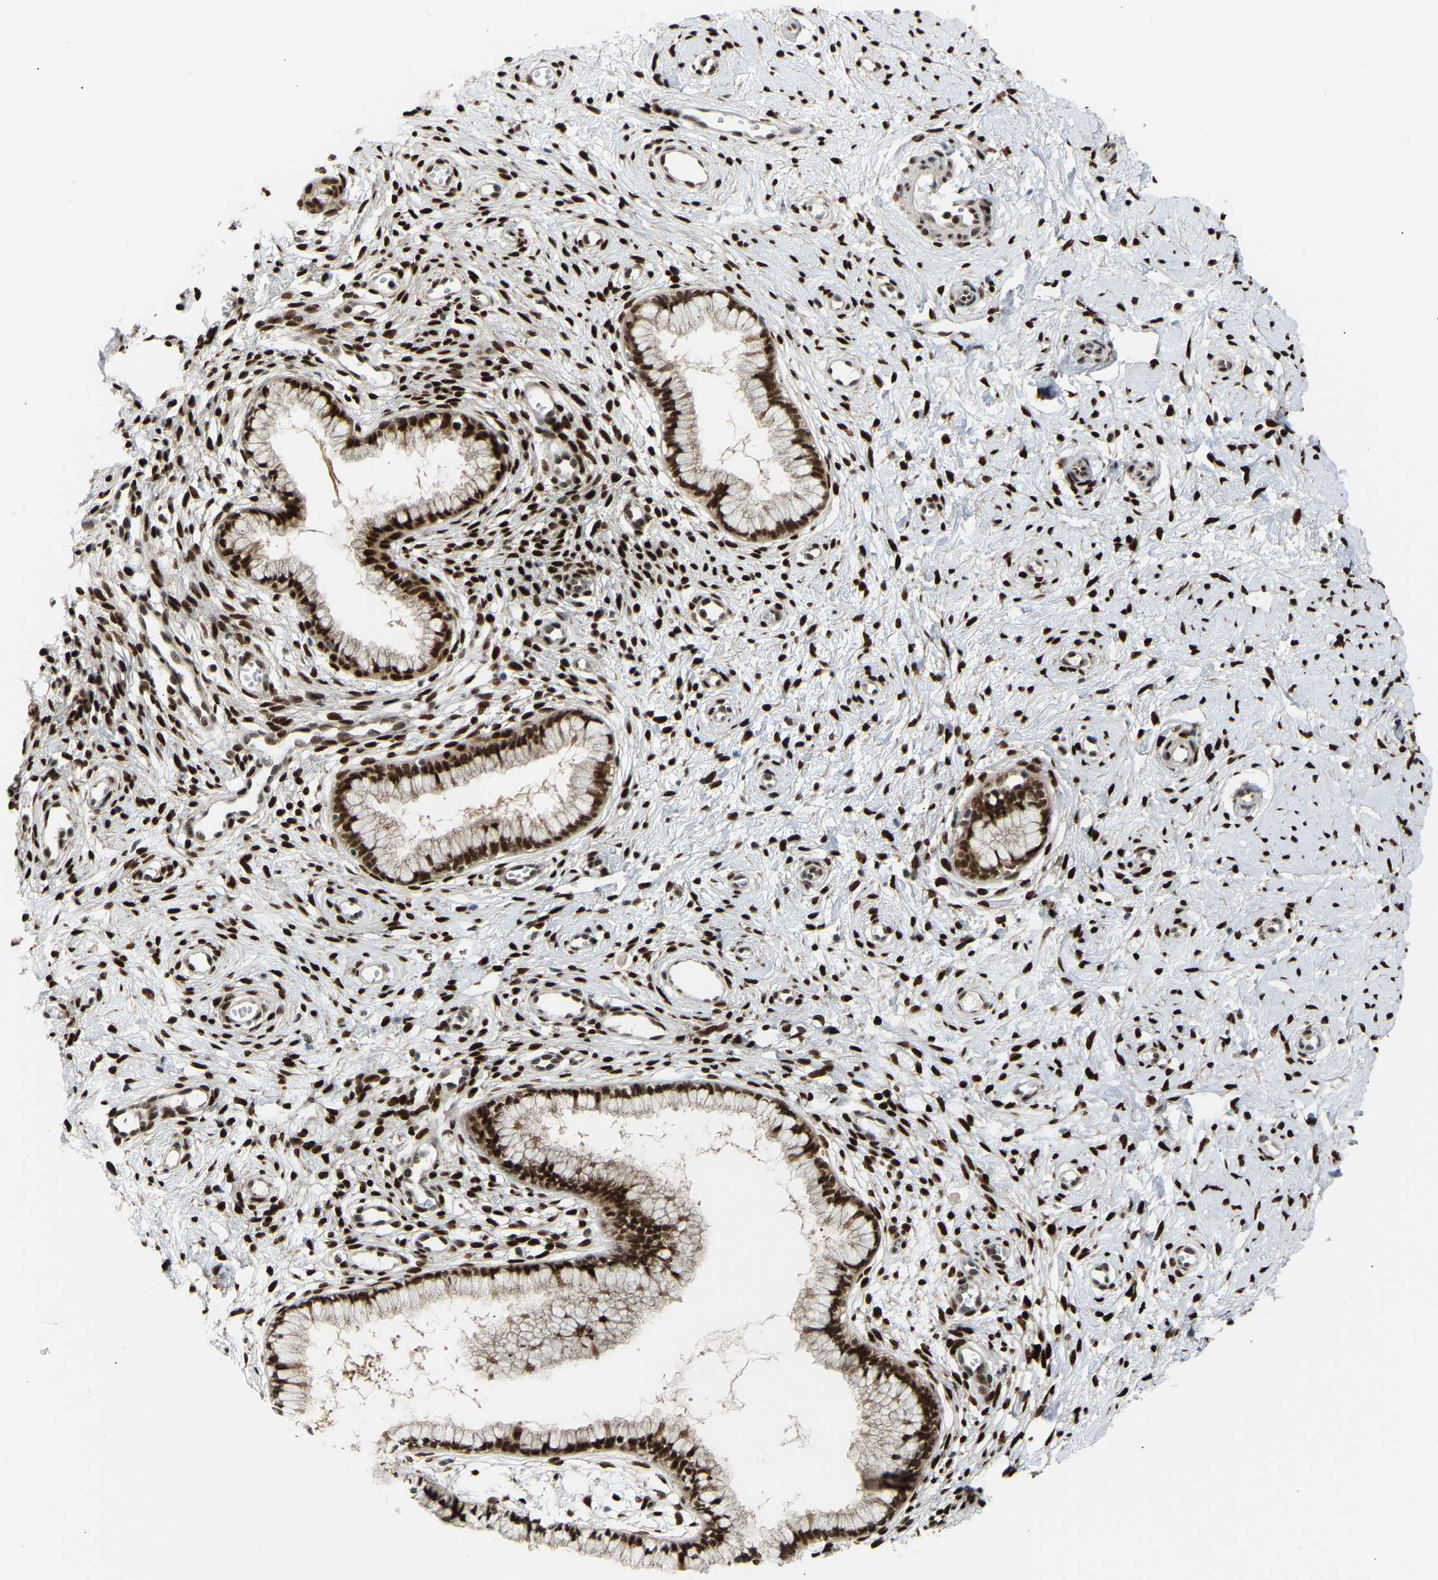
{"staining": {"intensity": "strong", "quantity": ">75%", "location": "nuclear"}, "tissue": "cervix", "cell_type": "Glandular cells", "image_type": "normal", "snomed": [{"axis": "morphology", "description": "Normal tissue, NOS"}, {"axis": "topography", "description": "Cervix"}], "caption": "Protein staining exhibits strong nuclear staining in approximately >75% of glandular cells in unremarkable cervix. (DAB (3,3'-diaminobenzidine) = brown stain, brightfield microscopy at high magnification).", "gene": "SSBP2", "patient": {"sex": "female", "age": 65}}